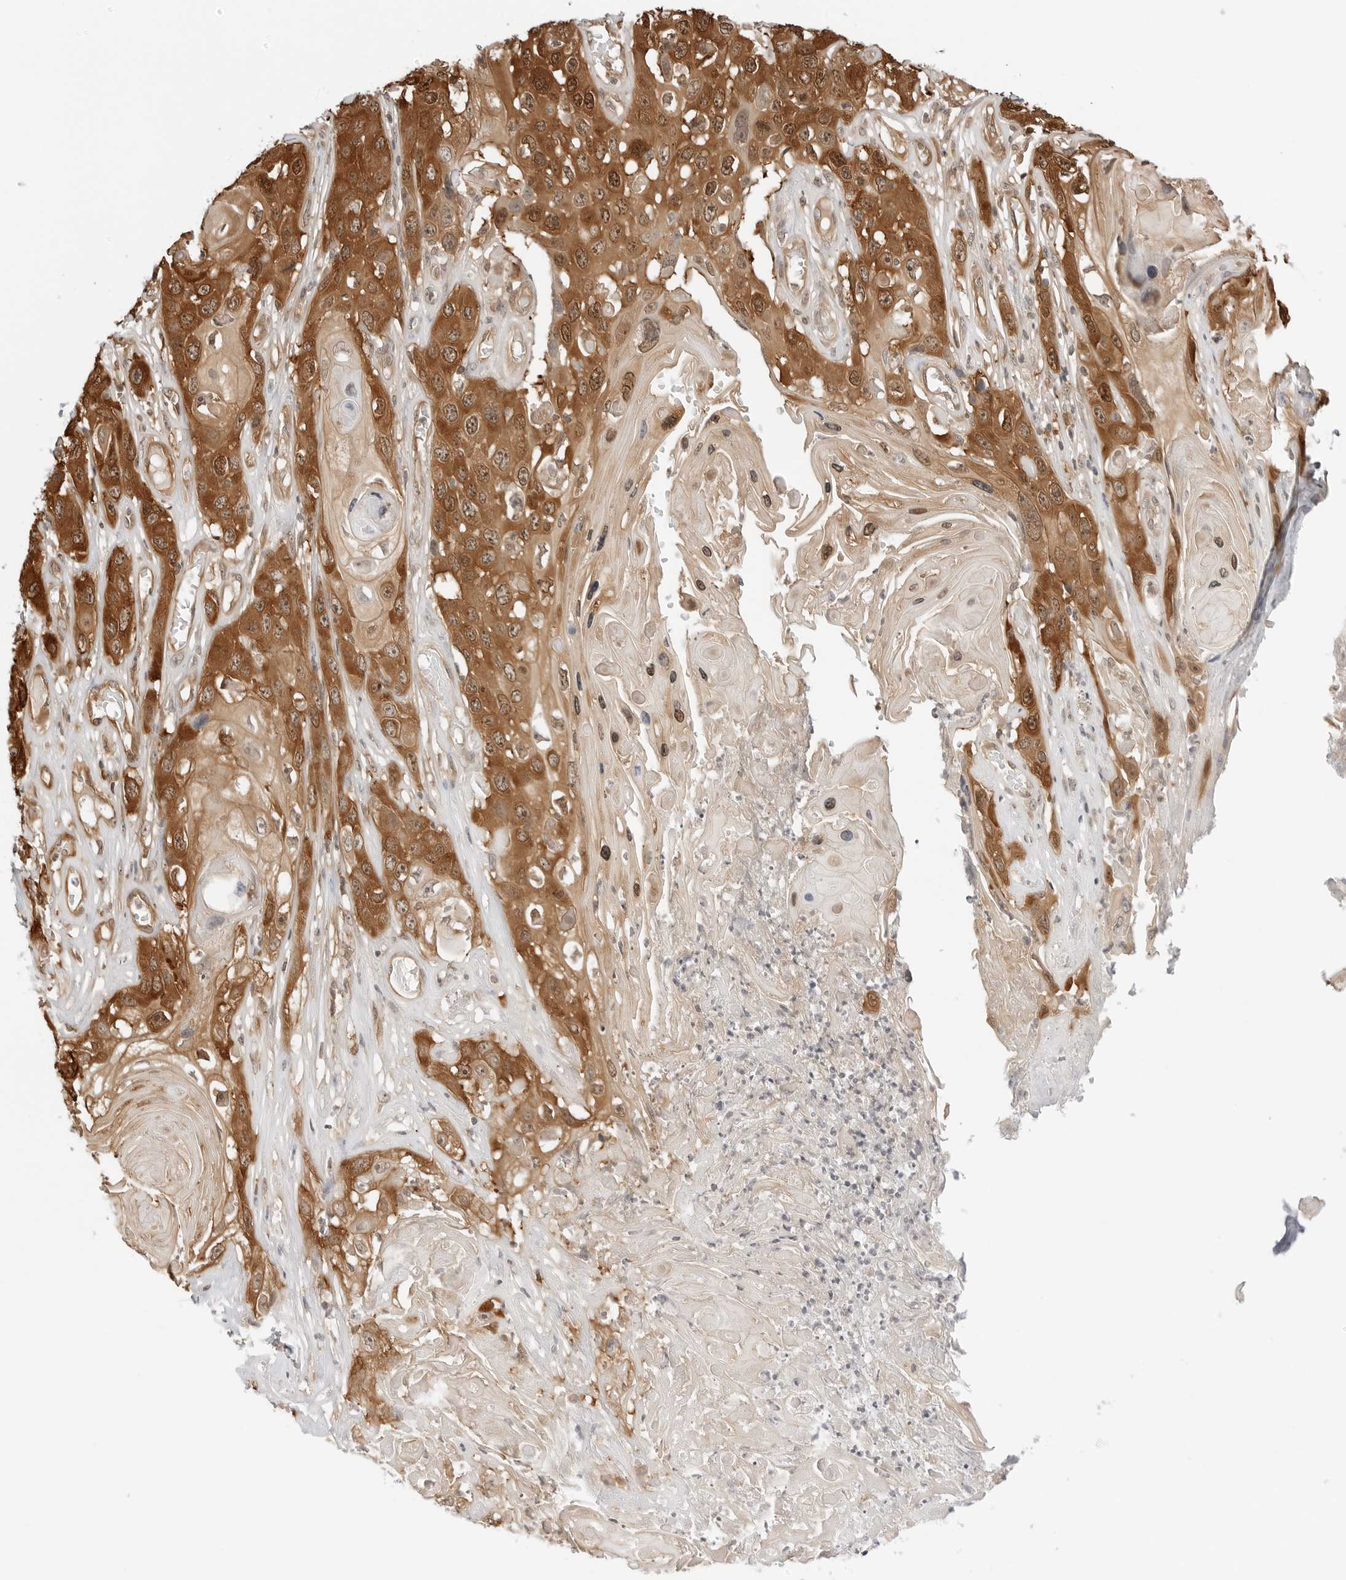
{"staining": {"intensity": "strong", "quantity": ">75%", "location": "cytoplasmic/membranous,nuclear"}, "tissue": "skin cancer", "cell_type": "Tumor cells", "image_type": "cancer", "snomed": [{"axis": "morphology", "description": "Squamous cell carcinoma, NOS"}, {"axis": "topography", "description": "Skin"}], "caption": "This micrograph shows immunohistochemistry staining of human skin cancer (squamous cell carcinoma), with high strong cytoplasmic/membranous and nuclear positivity in about >75% of tumor cells.", "gene": "NUDC", "patient": {"sex": "male", "age": 55}}